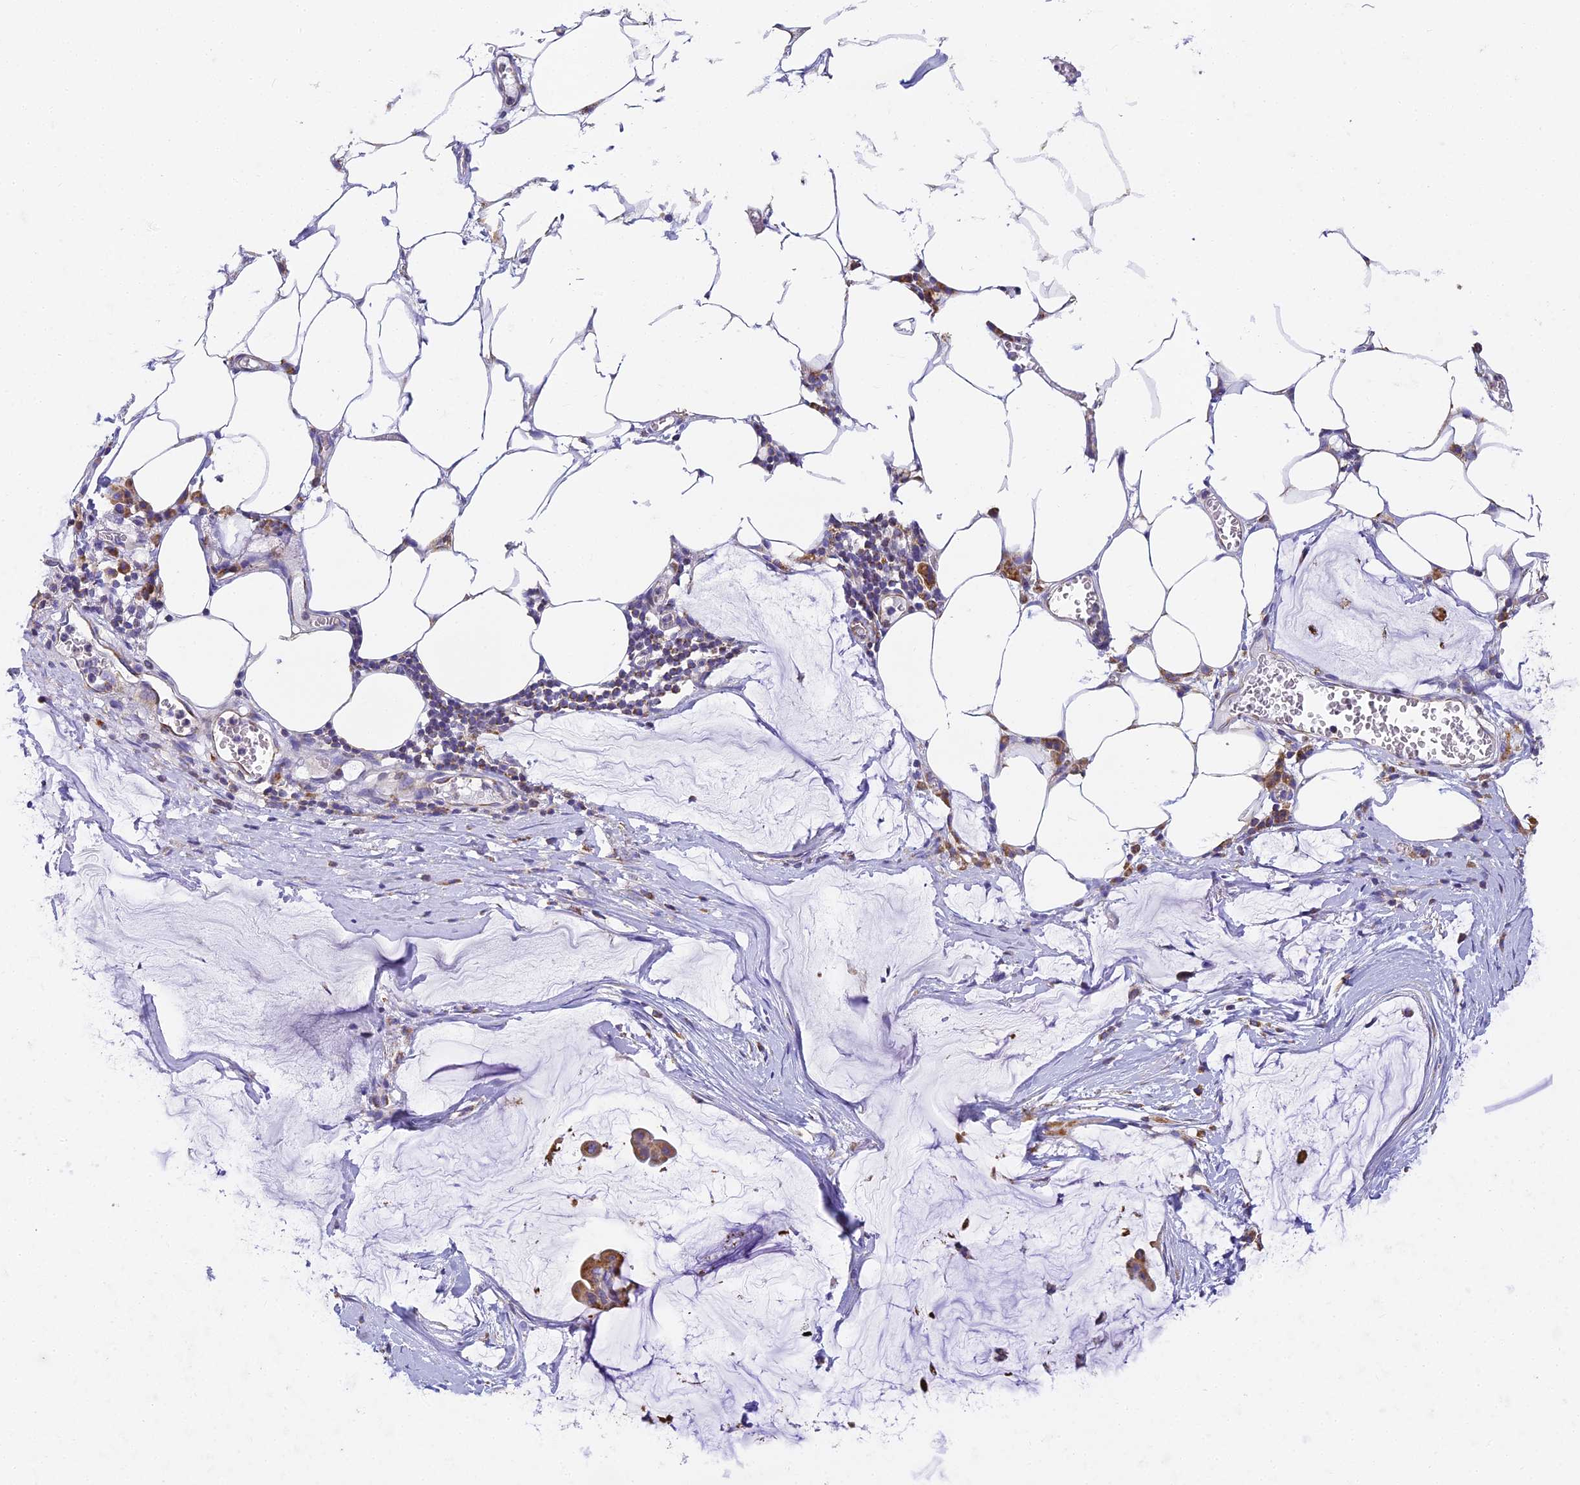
{"staining": {"intensity": "moderate", "quantity": ">75%", "location": "cytoplasmic/membranous"}, "tissue": "ovarian cancer", "cell_type": "Tumor cells", "image_type": "cancer", "snomed": [{"axis": "morphology", "description": "Cystadenocarcinoma, mucinous, NOS"}, {"axis": "topography", "description": "Ovary"}], "caption": "Human mucinous cystadenocarcinoma (ovarian) stained for a protein (brown) shows moderate cytoplasmic/membranous positive staining in approximately >75% of tumor cells.", "gene": "COX6C", "patient": {"sex": "female", "age": 73}}